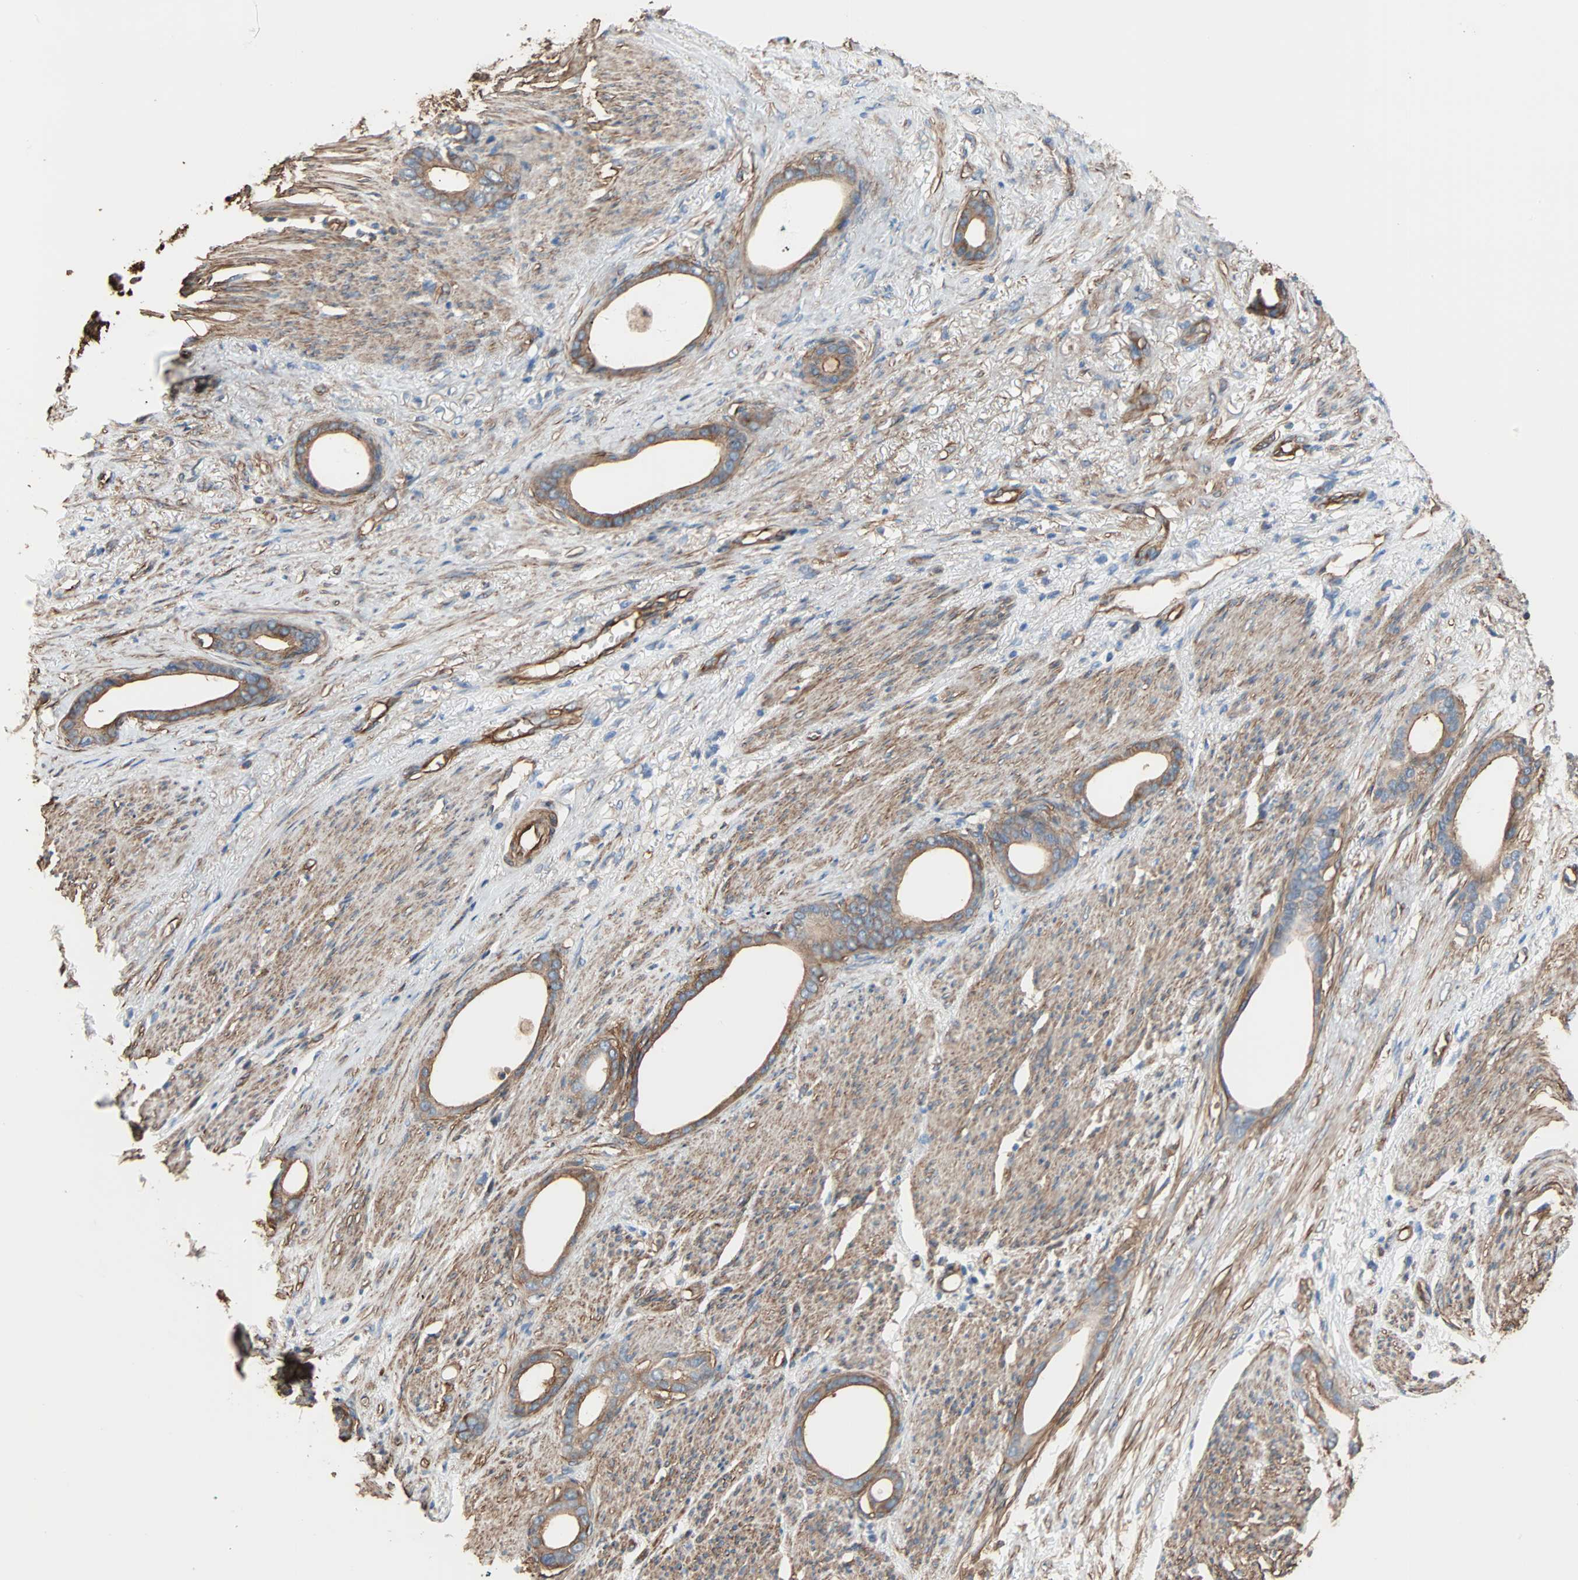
{"staining": {"intensity": "moderate", "quantity": ">75%", "location": "cytoplasmic/membranous"}, "tissue": "stomach cancer", "cell_type": "Tumor cells", "image_type": "cancer", "snomed": [{"axis": "morphology", "description": "Adenocarcinoma, NOS"}, {"axis": "topography", "description": "Stomach"}], "caption": "Immunohistochemical staining of human stomach cancer shows medium levels of moderate cytoplasmic/membranous staining in about >75% of tumor cells.", "gene": "GALNT10", "patient": {"sex": "female", "age": 75}}